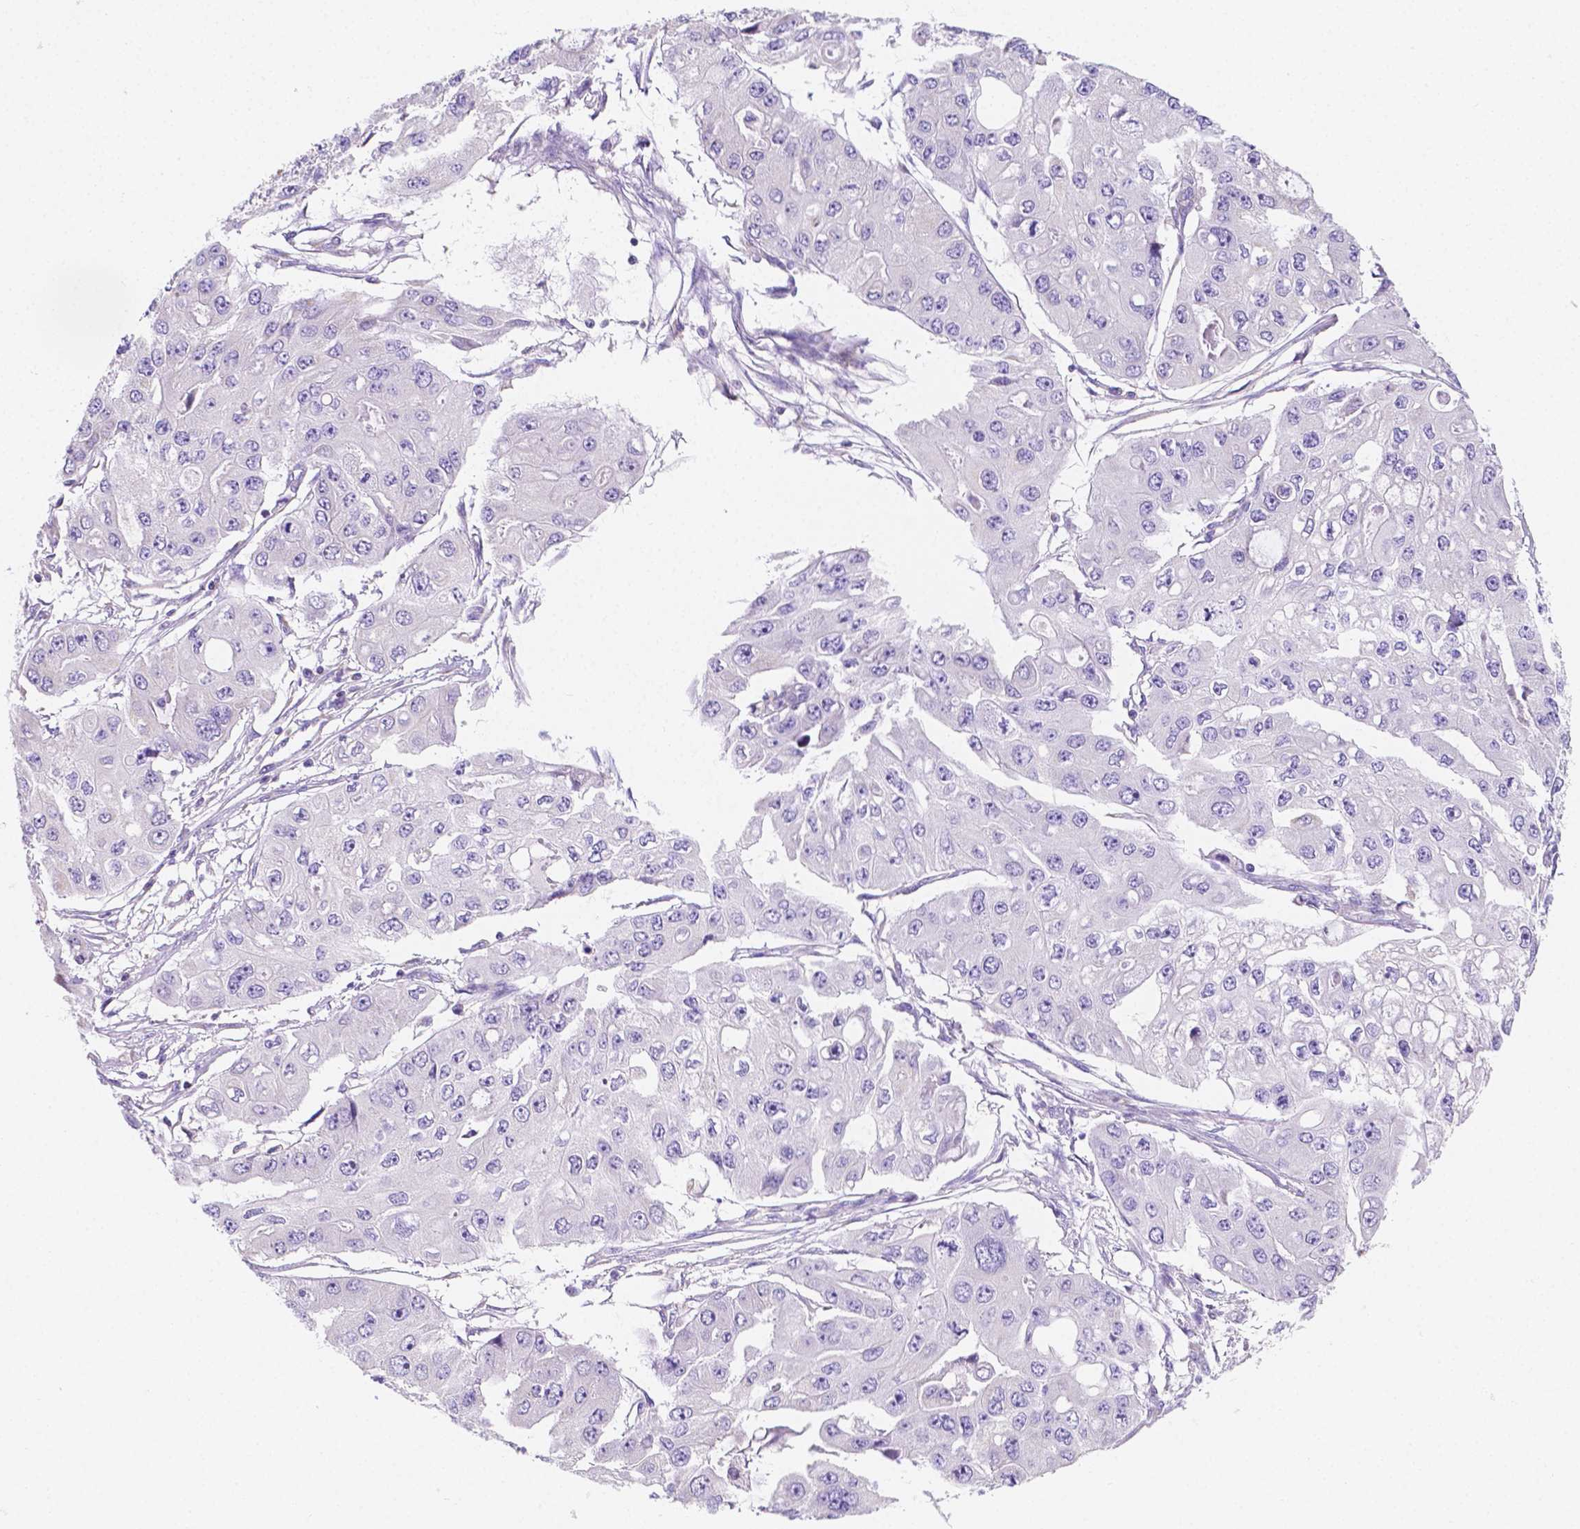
{"staining": {"intensity": "negative", "quantity": "none", "location": "none"}, "tissue": "ovarian cancer", "cell_type": "Tumor cells", "image_type": "cancer", "snomed": [{"axis": "morphology", "description": "Cystadenocarcinoma, serous, NOS"}, {"axis": "topography", "description": "Ovary"}], "caption": "This image is of ovarian serous cystadenocarcinoma stained with immunohistochemistry (IHC) to label a protein in brown with the nuclei are counter-stained blue. There is no staining in tumor cells. (DAB (3,3'-diaminobenzidine) immunohistochemistry (IHC) visualized using brightfield microscopy, high magnification).", "gene": "SGTB", "patient": {"sex": "female", "age": 56}}